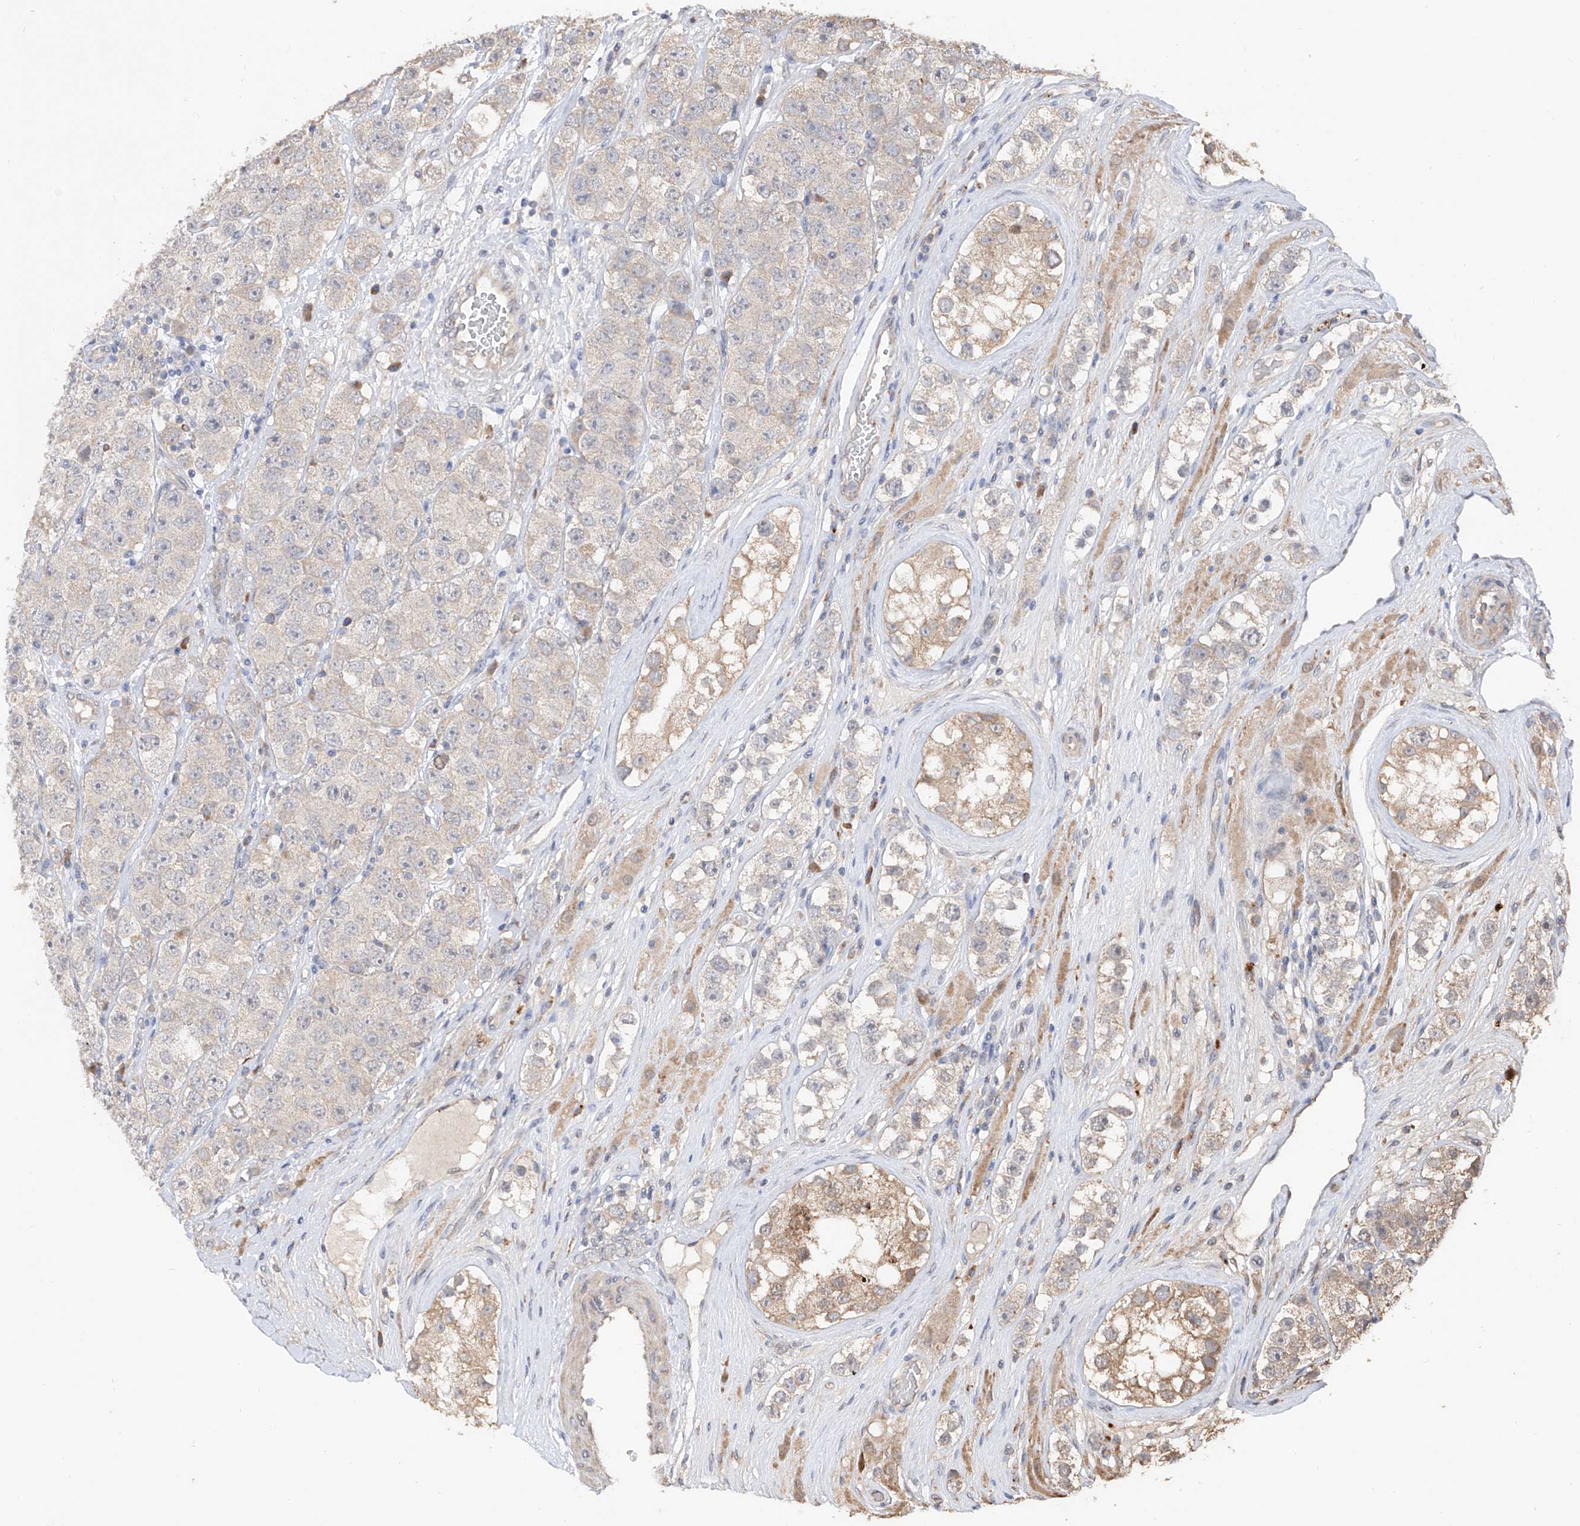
{"staining": {"intensity": "negative", "quantity": "none", "location": "none"}, "tissue": "testis cancer", "cell_type": "Tumor cells", "image_type": "cancer", "snomed": [{"axis": "morphology", "description": "Seminoma, NOS"}, {"axis": "topography", "description": "Testis"}], "caption": "Testis seminoma was stained to show a protein in brown. There is no significant positivity in tumor cells.", "gene": "FAM135A", "patient": {"sex": "male", "age": 28}}